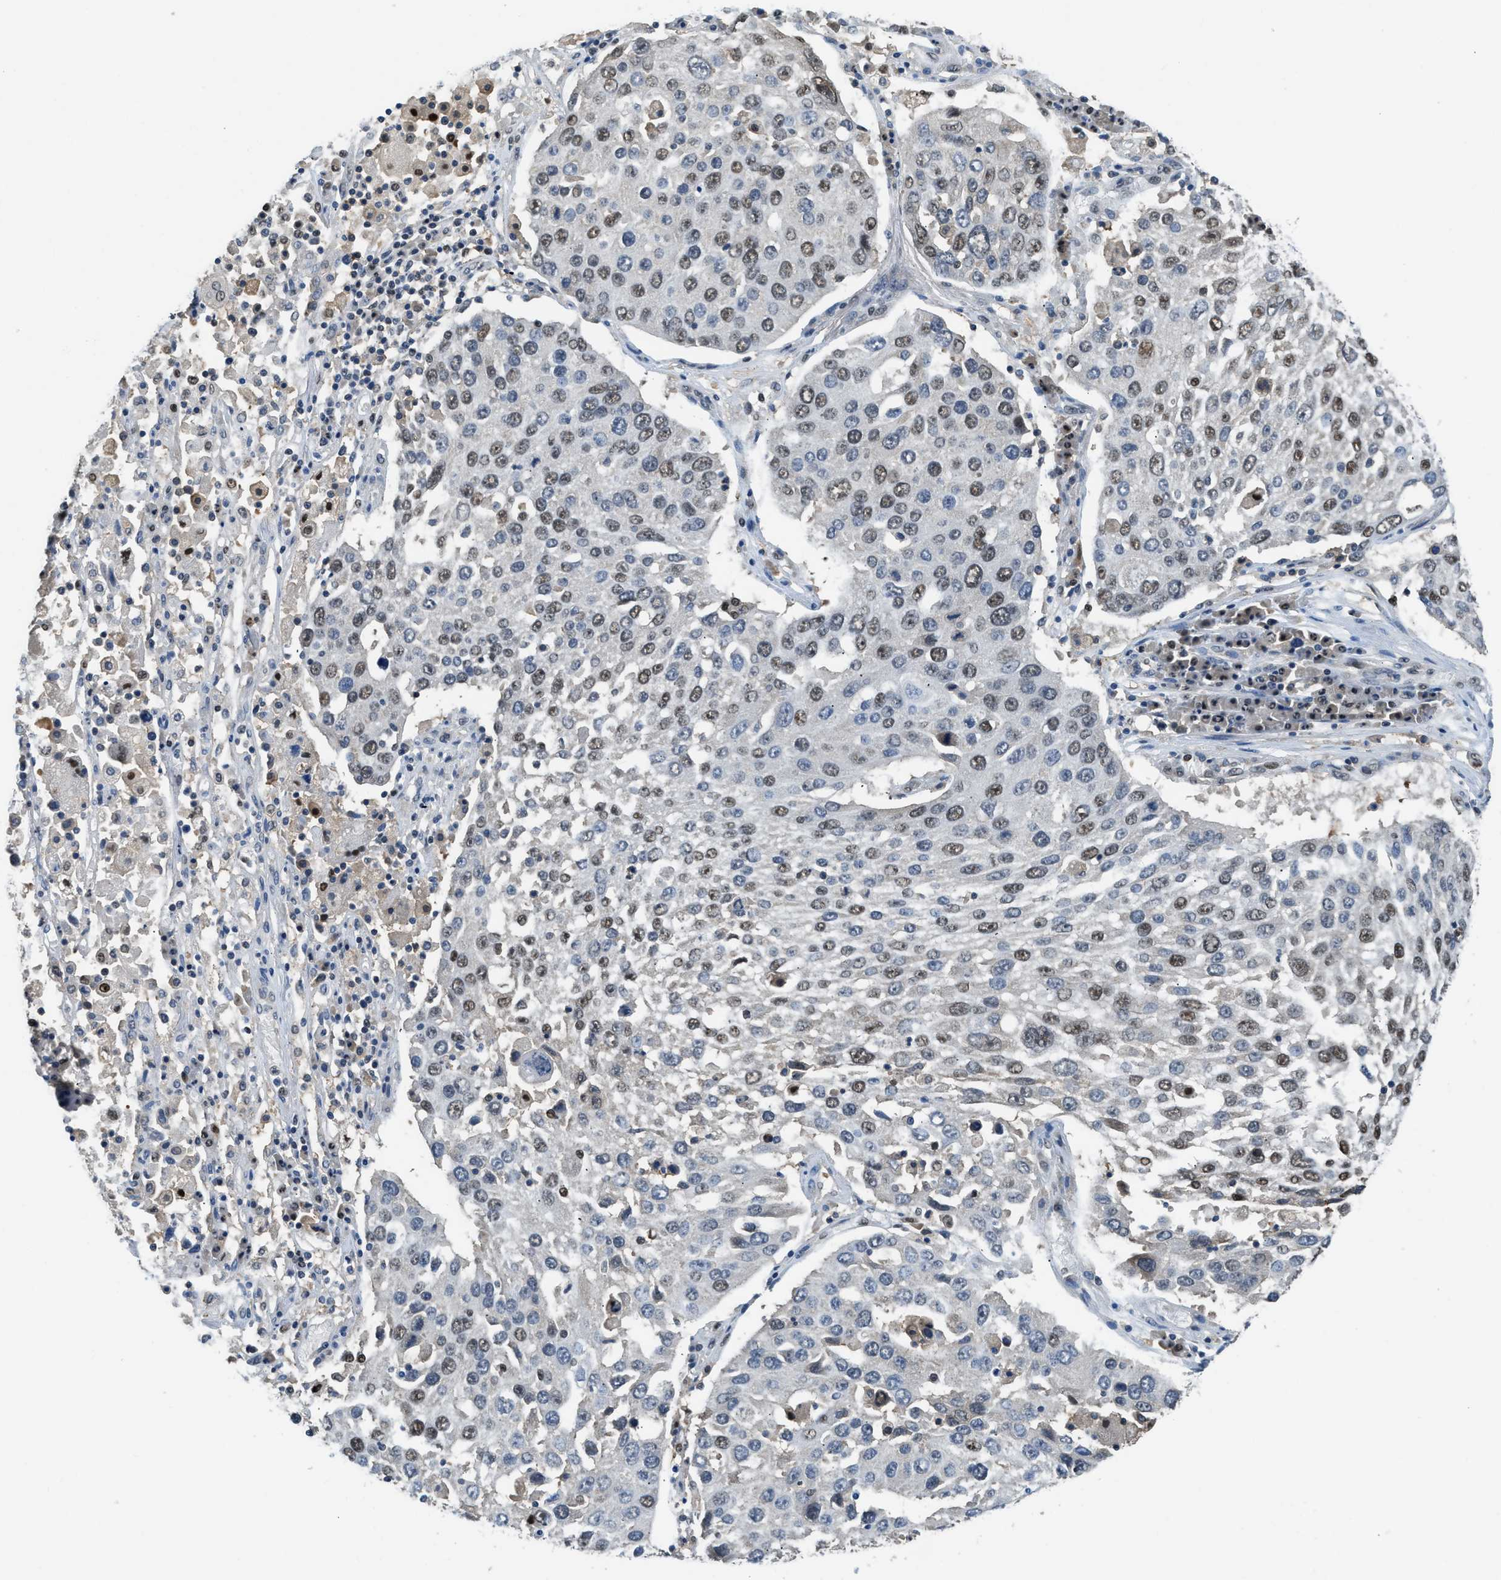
{"staining": {"intensity": "moderate", "quantity": "25%-75%", "location": "nuclear"}, "tissue": "lung cancer", "cell_type": "Tumor cells", "image_type": "cancer", "snomed": [{"axis": "morphology", "description": "Squamous cell carcinoma, NOS"}, {"axis": "topography", "description": "Lung"}], "caption": "About 25%-75% of tumor cells in human squamous cell carcinoma (lung) exhibit moderate nuclear protein staining as visualized by brown immunohistochemical staining.", "gene": "ALX1", "patient": {"sex": "male", "age": 65}}